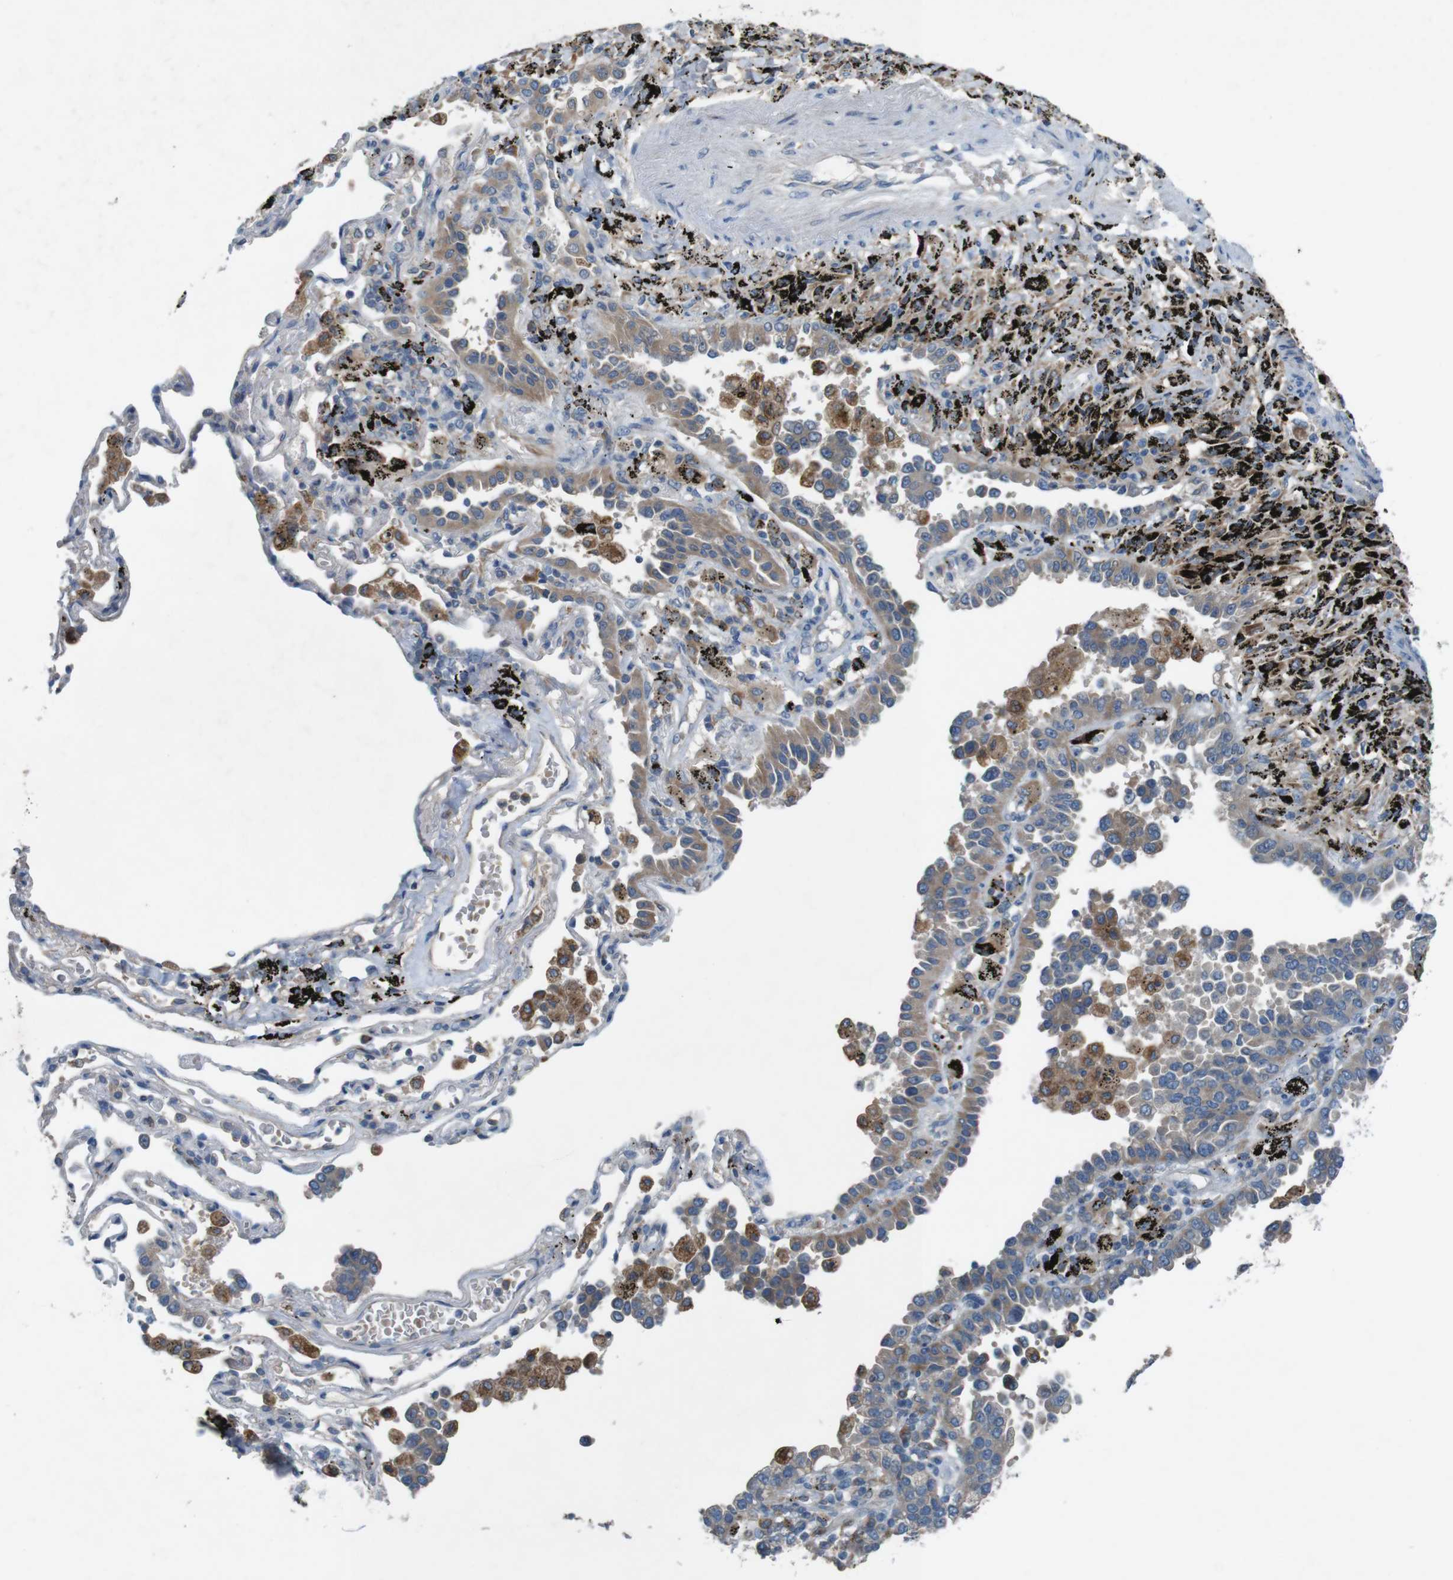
{"staining": {"intensity": "moderate", "quantity": "25%-75%", "location": "cytoplasmic/membranous"}, "tissue": "lung cancer", "cell_type": "Tumor cells", "image_type": "cancer", "snomed": [{"axis": "morphology", "description": "Normal tissue, NOS"}, {"axis": "morphology", "description": "Adenocarcinoma, NOS"}, {"axis": "topography", "description": "Lung"}], "caption": "Protein staining exhibits moderate cytoplasmic/membranous positivity in about 25%-75% of tumor cells in lung cancer (adenocarcinoma). The protein is shown in brown color, while the nuclei are stained blue.", "gene": "MOGAT3", "patient": {"sex": "male", "age": 59}}